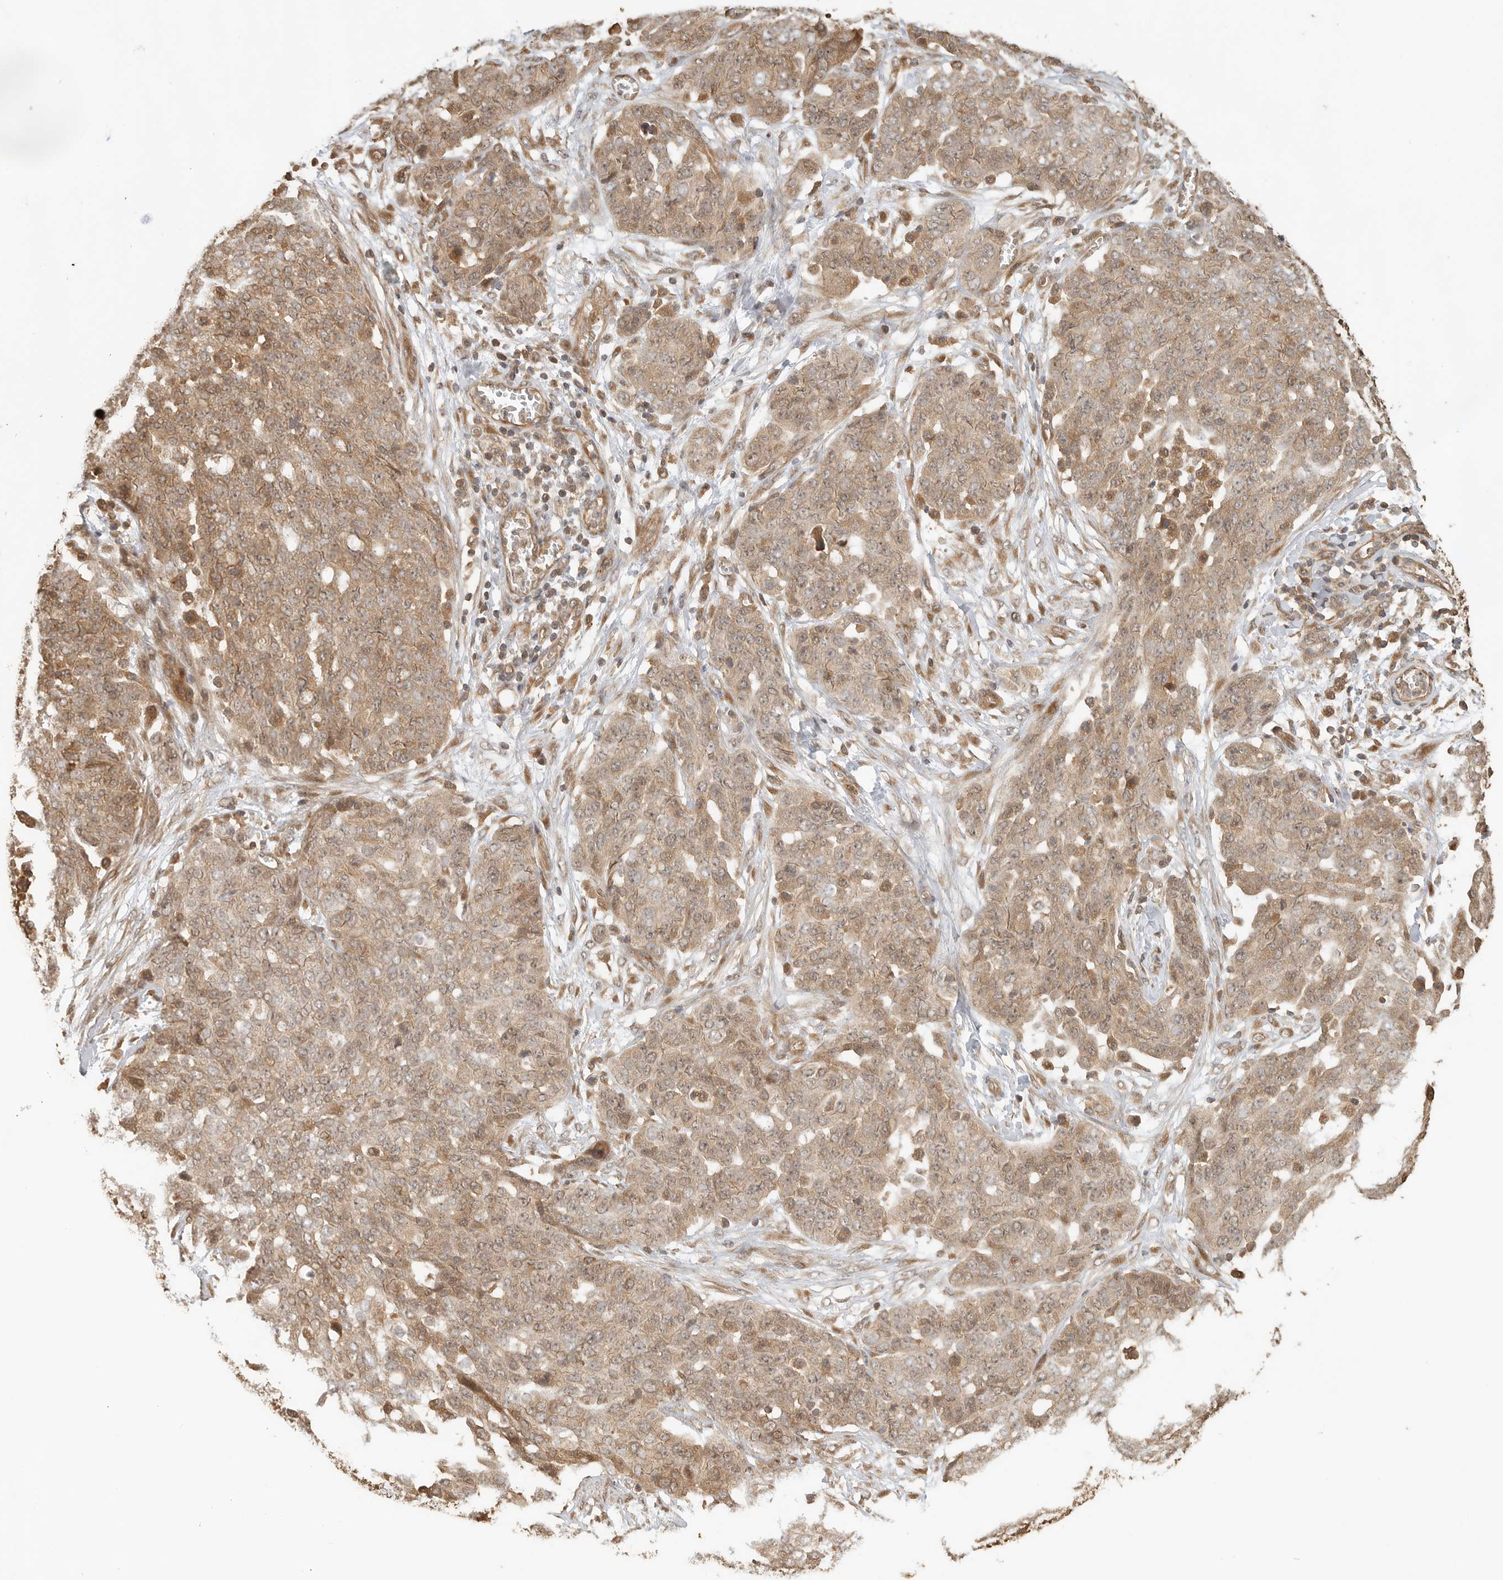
{"staining": {"intensity": "moderate", "quantity": ">75%", "location": "cytoplasmic/membranous"}, "tissue": "ovarian cancer", "cell_type": "Tumor cells", "image_type": "cancer", "snomed": [{"axis": "morphology", "description": "Cystadenocarcinoma, serous, NOS"}, {"axis": "topography", "description": "Soft tissue"}, {"axis": "topography", "description": "Ovary"}], "caption": "Protein expression analysis of ovarian cancer demonstrates moderate cytoplasmic/membranous positivity in about >75% of tumor cells.", "gene": "OTUD6B", "patient": {"sex": "female", "age": 57}}